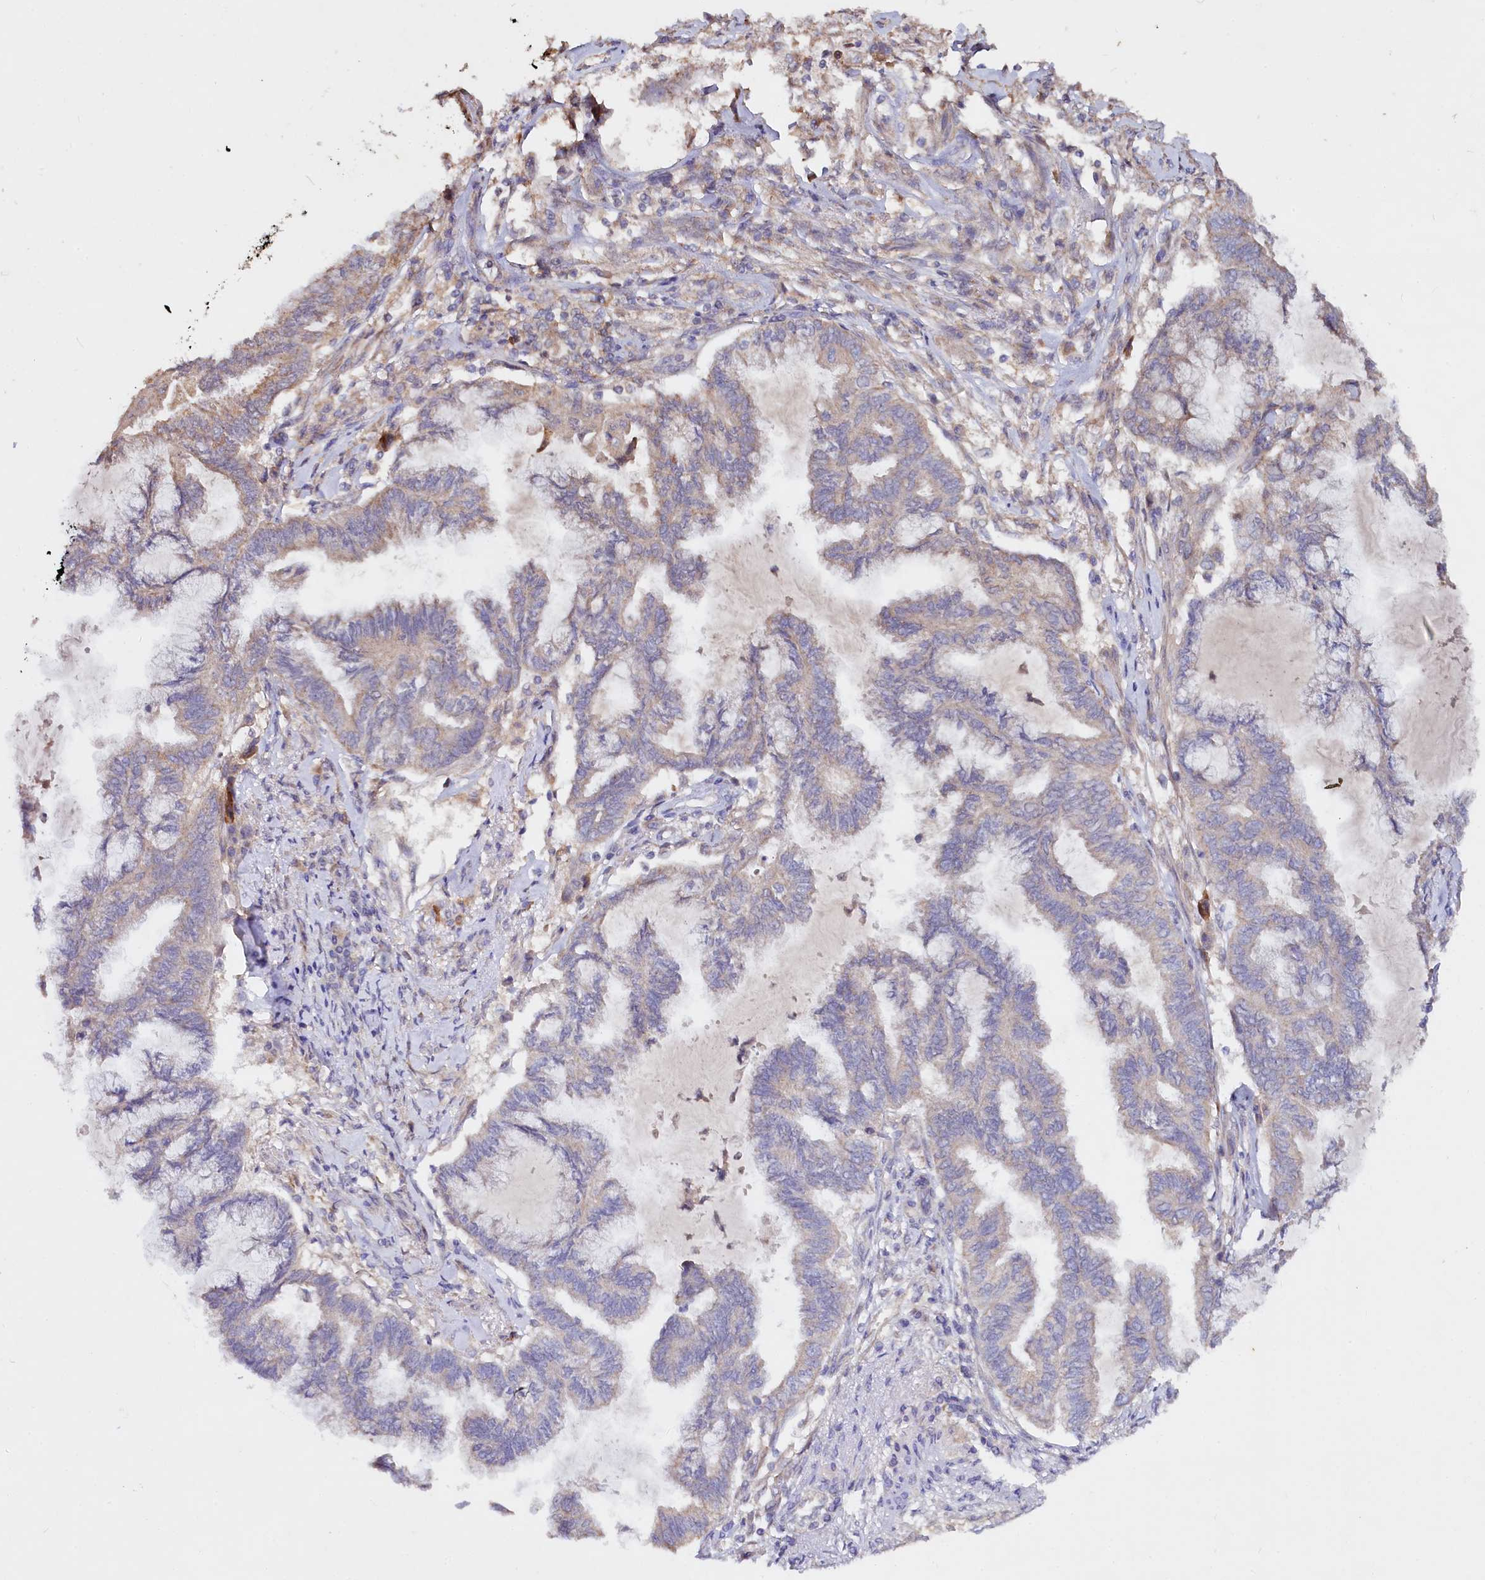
{"staining": {"intensity": "negative", "quantity": "none", "location": "none"}, "tissue": "endometrial cancer", "cell_type": "Tumor cells", "image_type": "cancer", "snomed": [{"axis": "morphology", "description": "Adenocarcinoma, NOS"}, {"axis": "topography", "description": "Endometrium"}], "caption": "This is an IHC histopathology image of endometrial cancer (adenocarcinoma). There is no positivity in tumor cells.", "gene": "ETFBKMT", "patient": {"sex": "female", "age": 86}}